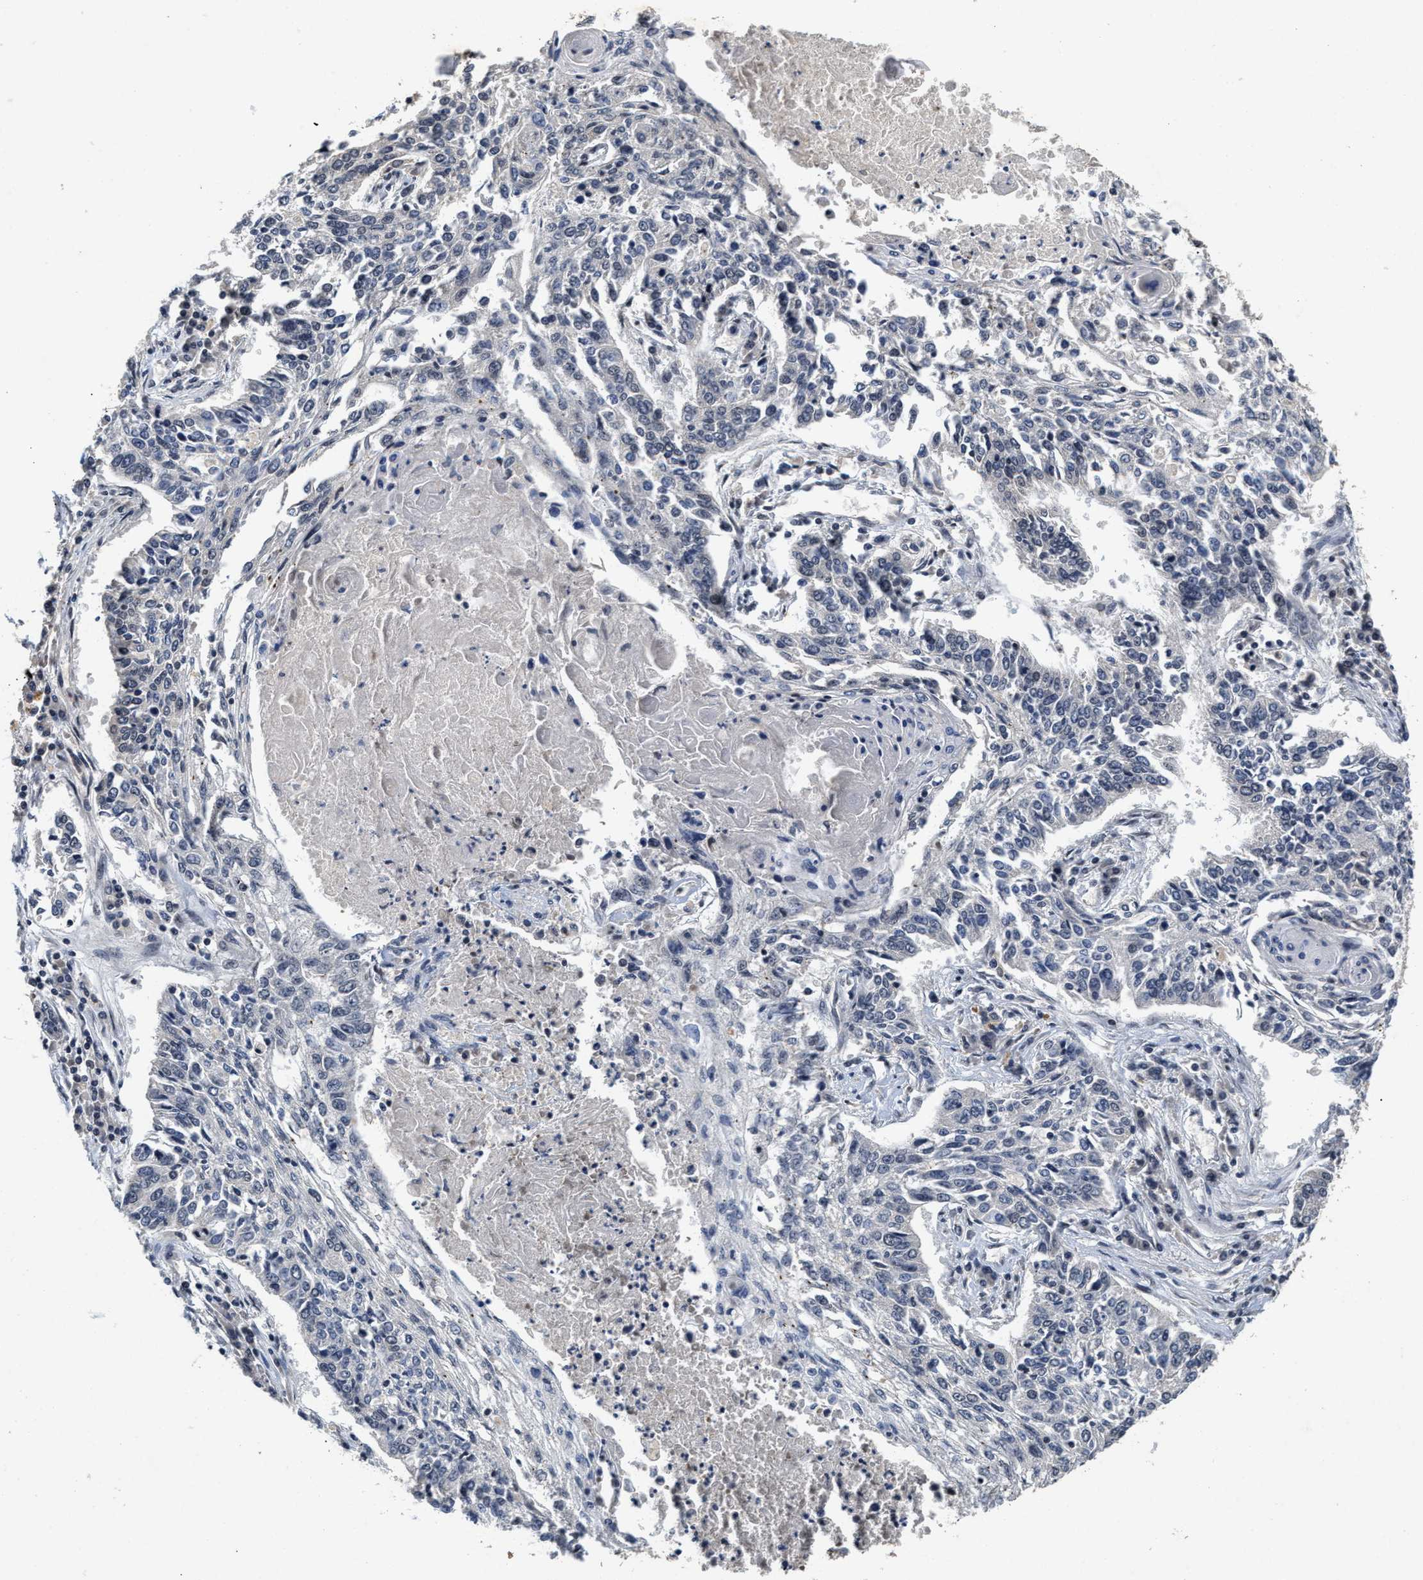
{"staining": {"intensity": "negative", "quantity": "none", "location": "none"}, "tissue": "lung cancer", "cell_type": "Tumor cells", "image_type": "cancer", "snomed": [{"axis": "morphology", "description": "Normal tissue, NOS"}, {"axis": "morphology", "description": "Squamous cell carcinoma, NOS"}, {"axis": "topography", "description": "Cartilage tissue"}, {"axis": "topography", "description": "Bronchus"}, {"axis": "topography", "description": "Lung"}], "caption": "Squamous cell carcinoma (lung) was stained to show a protein in brown. There is no significant expression in tumor cells.", "gene": "INIP", "patient": {"sex": "female", "age": 49}}